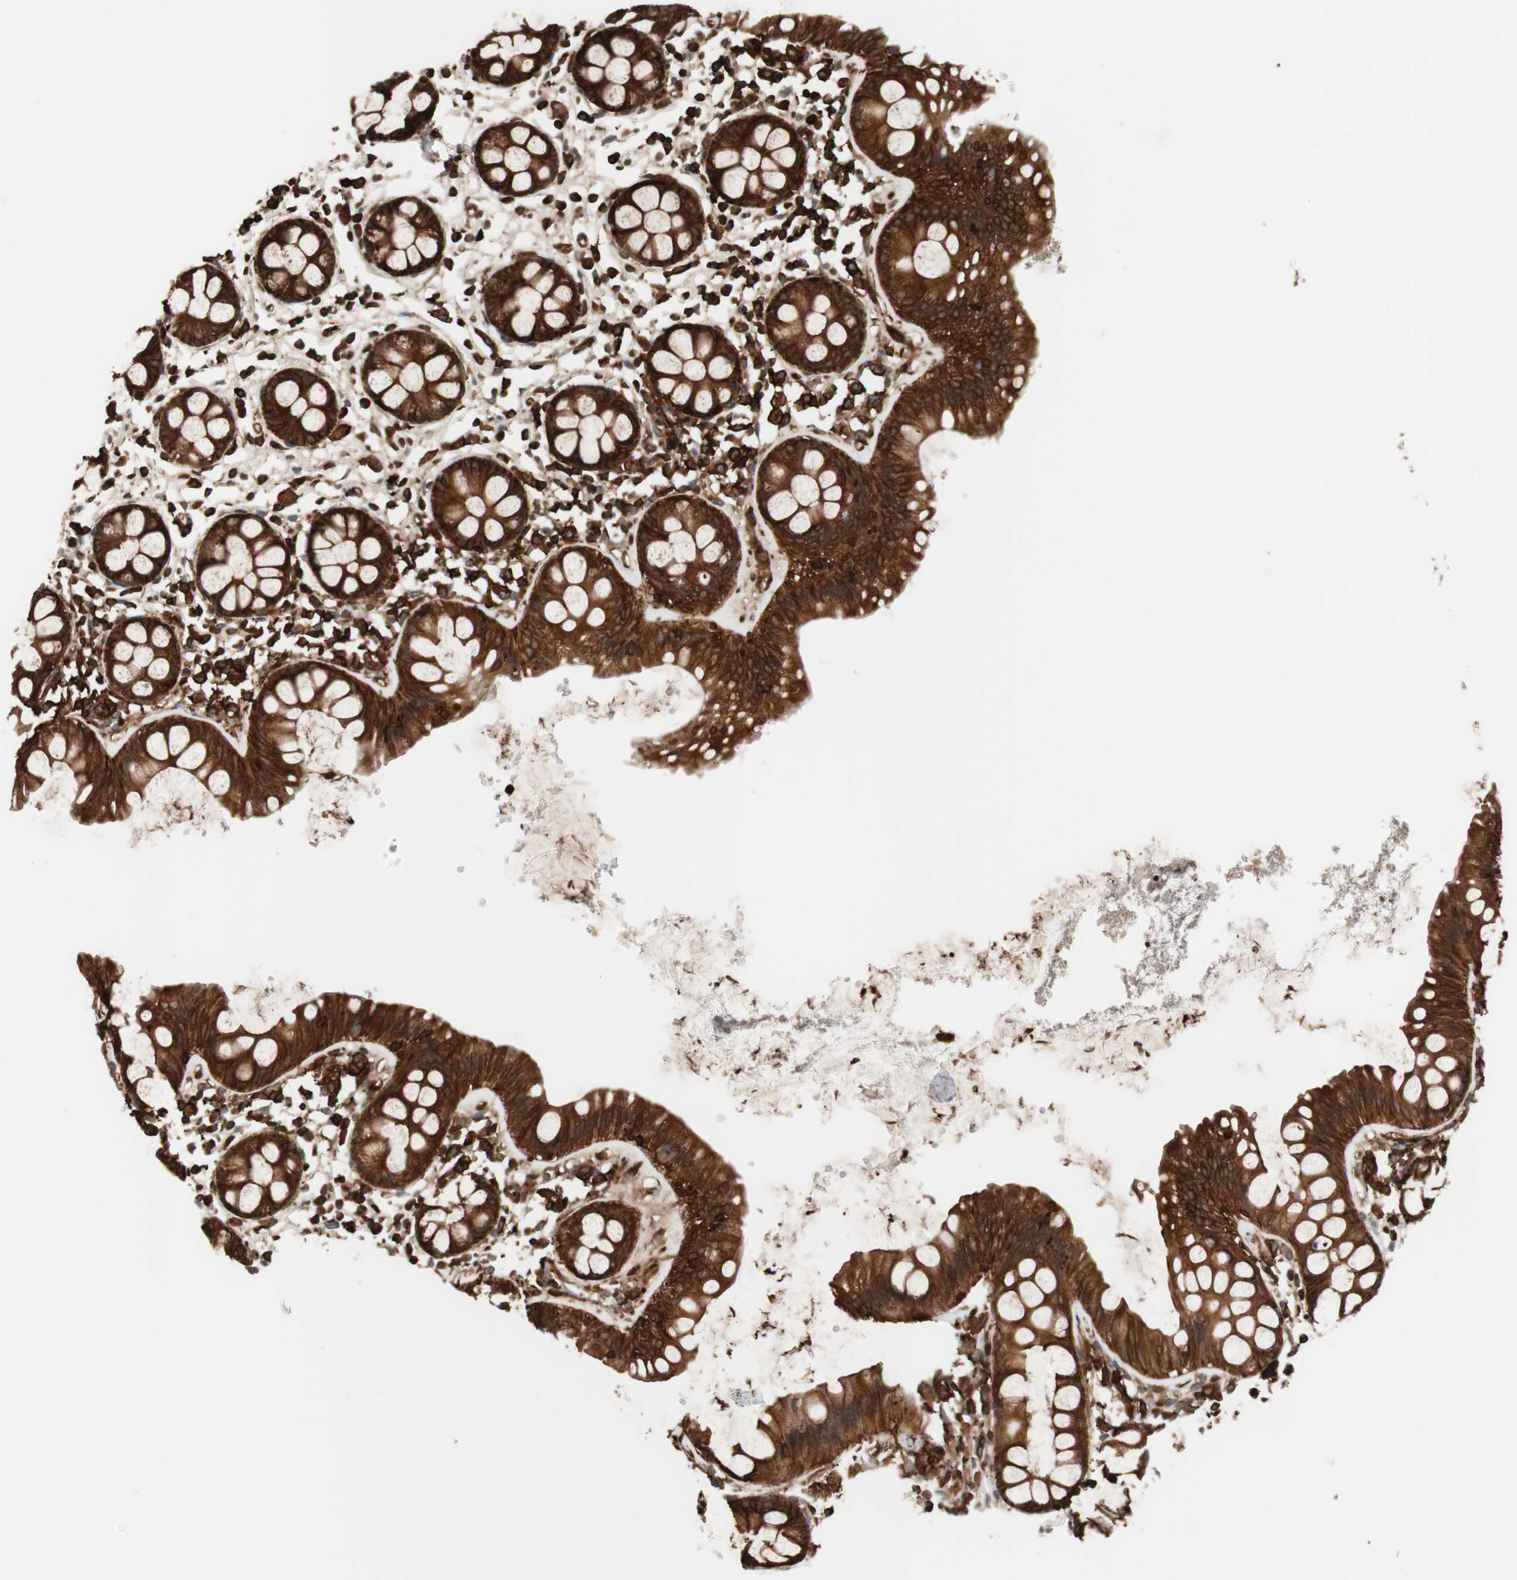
{"staining": {"intensity": "strong", "quantity": ">75%", "location": "cytoplasmic/membranous"}, "tissue": "rectum", "cell_type": "Glandular cells", "image_type": "normal", "snomed": [{"axis": "morphology", "description": "Normal tissue, NOS"}, {"axis": "topography", "description": "Rectum"}], "caption": "A micrograph showing strong cytoplasmic/membranous staining in about >75% of glandular cells in unremarkable rectum, as visualized by brown immunohistochemical staining.", "gene": "VASP", "patient": {"sex": "female", "age": 66}}